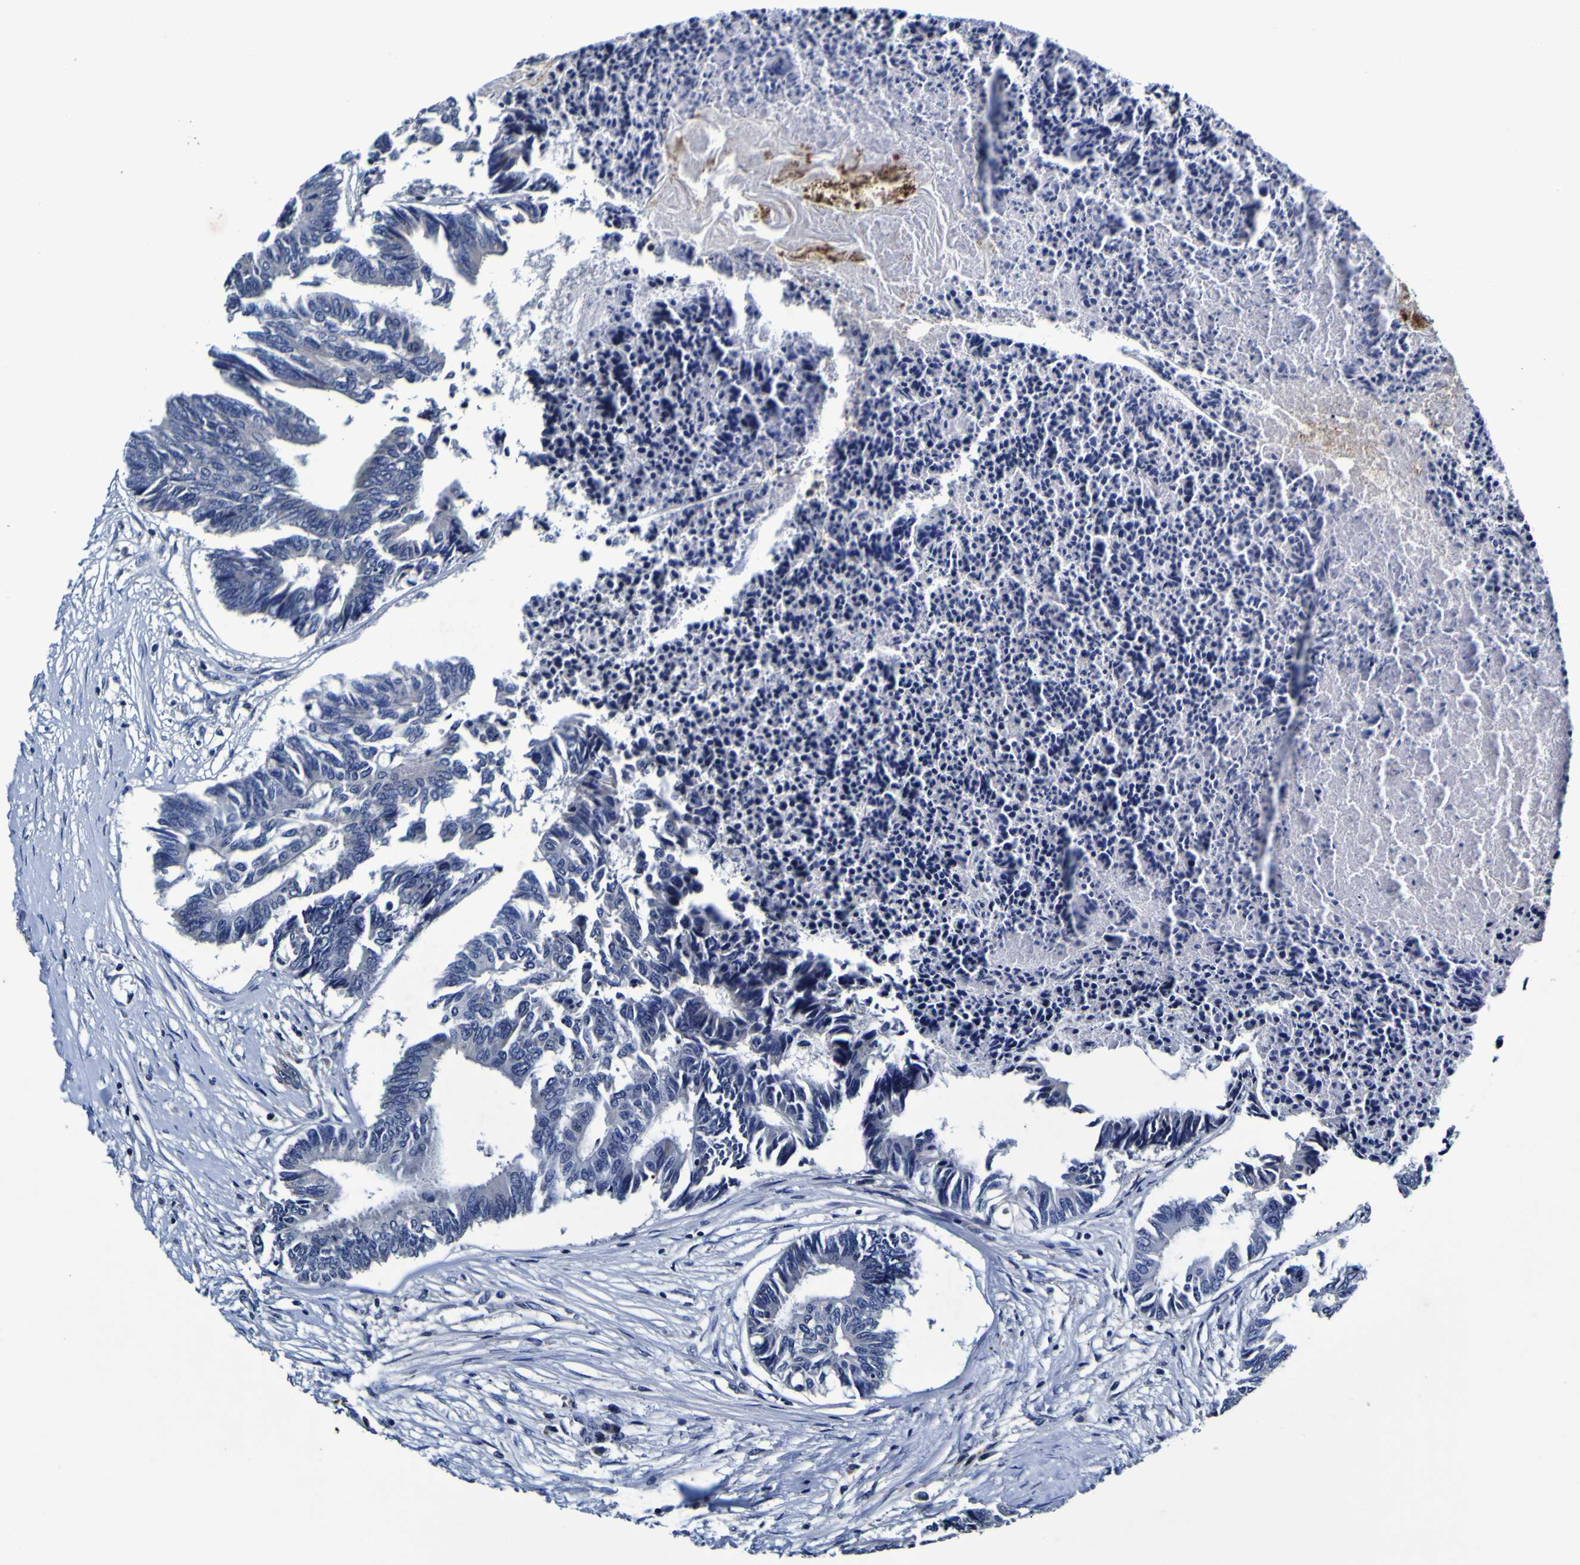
{"staining": {"intensity": "negative", "quantity": "none", "location": "none"}, "tissue": "colorectal cancer", "cell_type": "Tumor cells", "image_type": "cancer", "snomed": [{"axis": "morphology", "description": "Adenocarcinoma, NOS"}, {"axis": "topography", "description": "Rectum"}], "caption": "Colorectal cancer stained for a protein using immunohistochemistry (IHC) demonstrates no expression tumor cells.", "gene": "PANK4", "patient": {"sex": "male", "age": 63}}